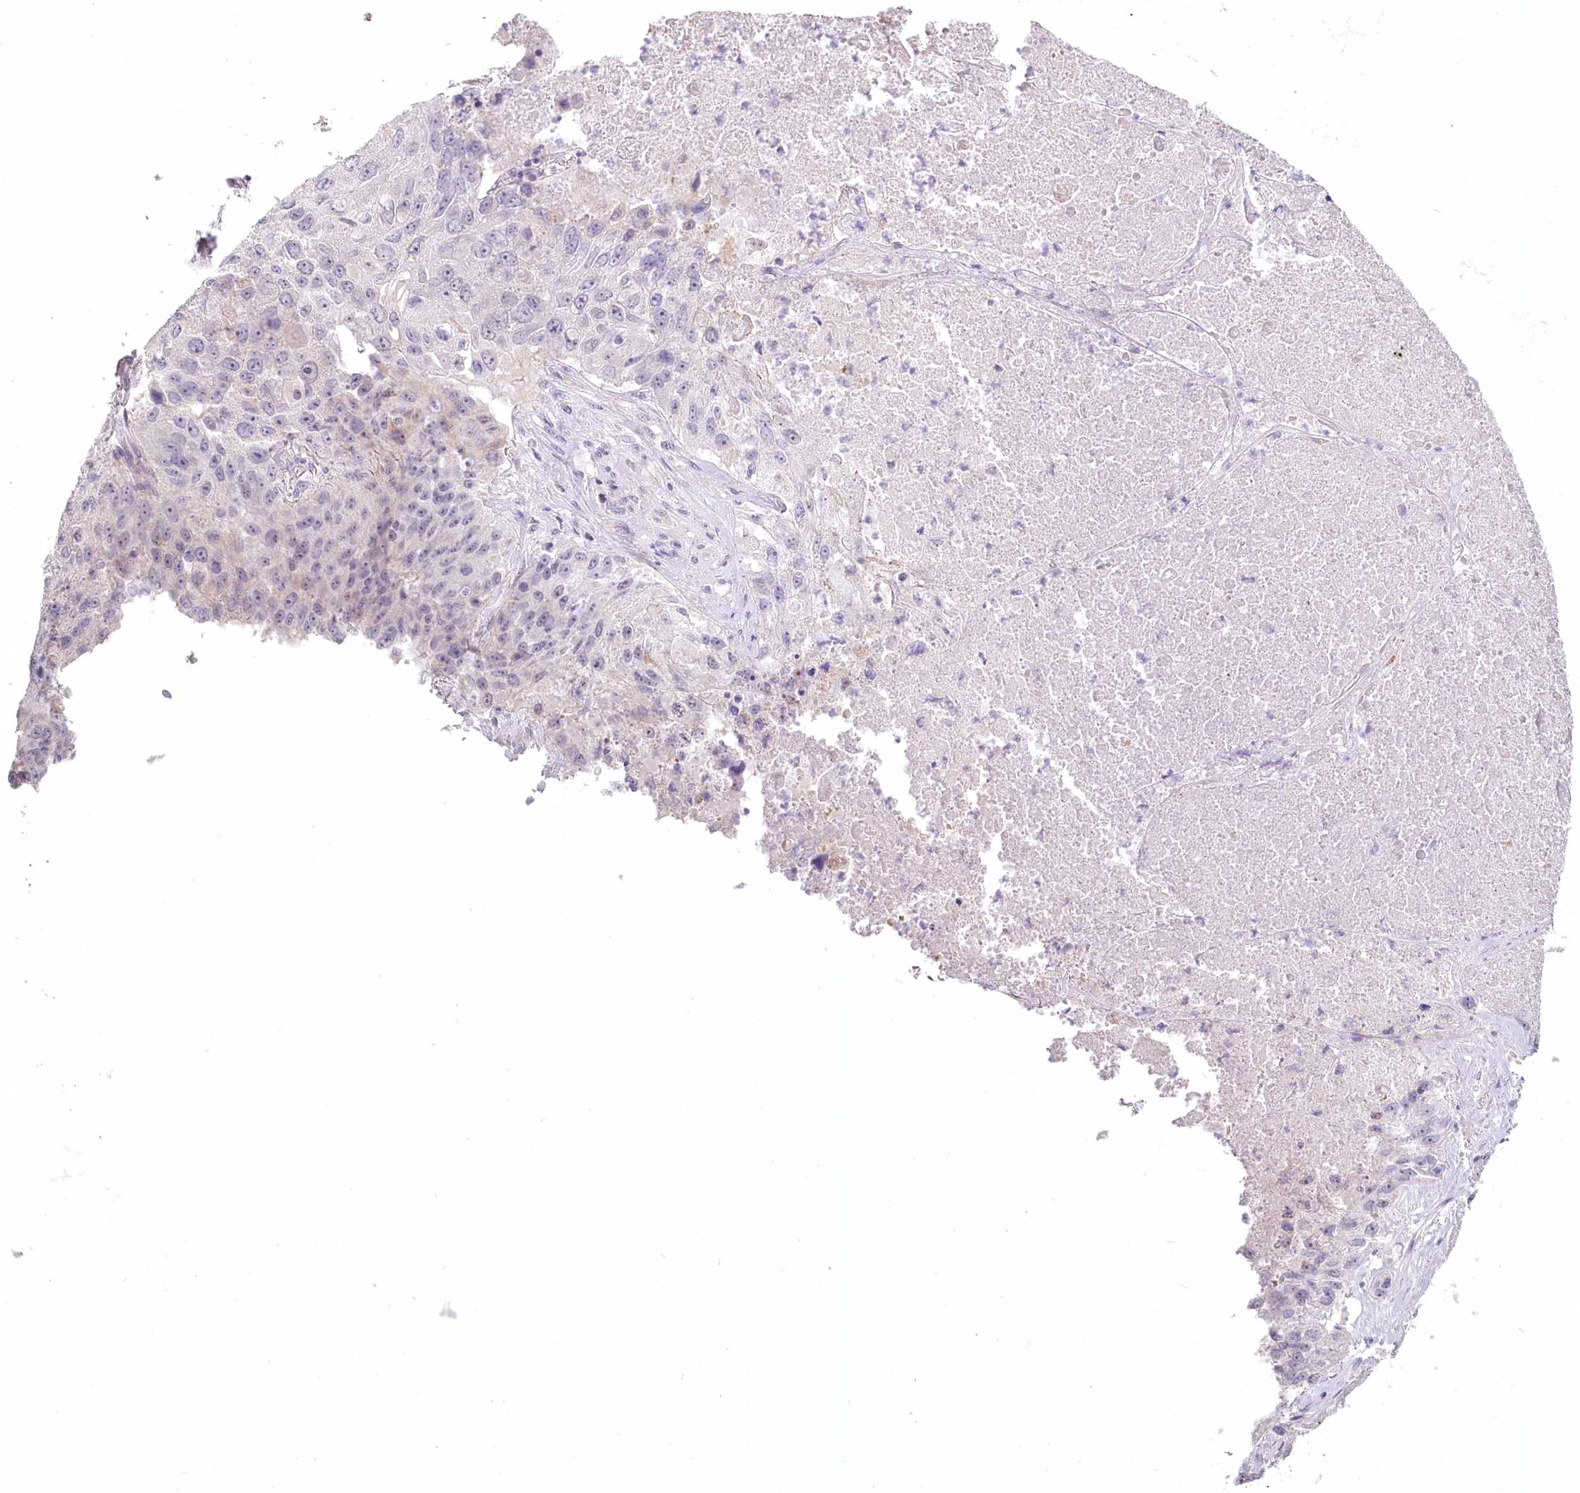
{"staining": {"intensity": "negative", "quantity": "none", "location": "none"}, "tissue": "lung cancer", "cell_type": "Tumor cells", "image_type": "cancer", "snomed": [{"axis": "morphology", "description": "Squamous cell carcinoma, NOS"}, {"axis": "topography", "description": "Lung"}], "caption": "An immunohistochemistry (IHC) photomicrograph of lung cancer is shown. There is no staining in tumor cells of lung cancer.", "gene": "USP11", "patient": {"sex": "male", "age": 61}}